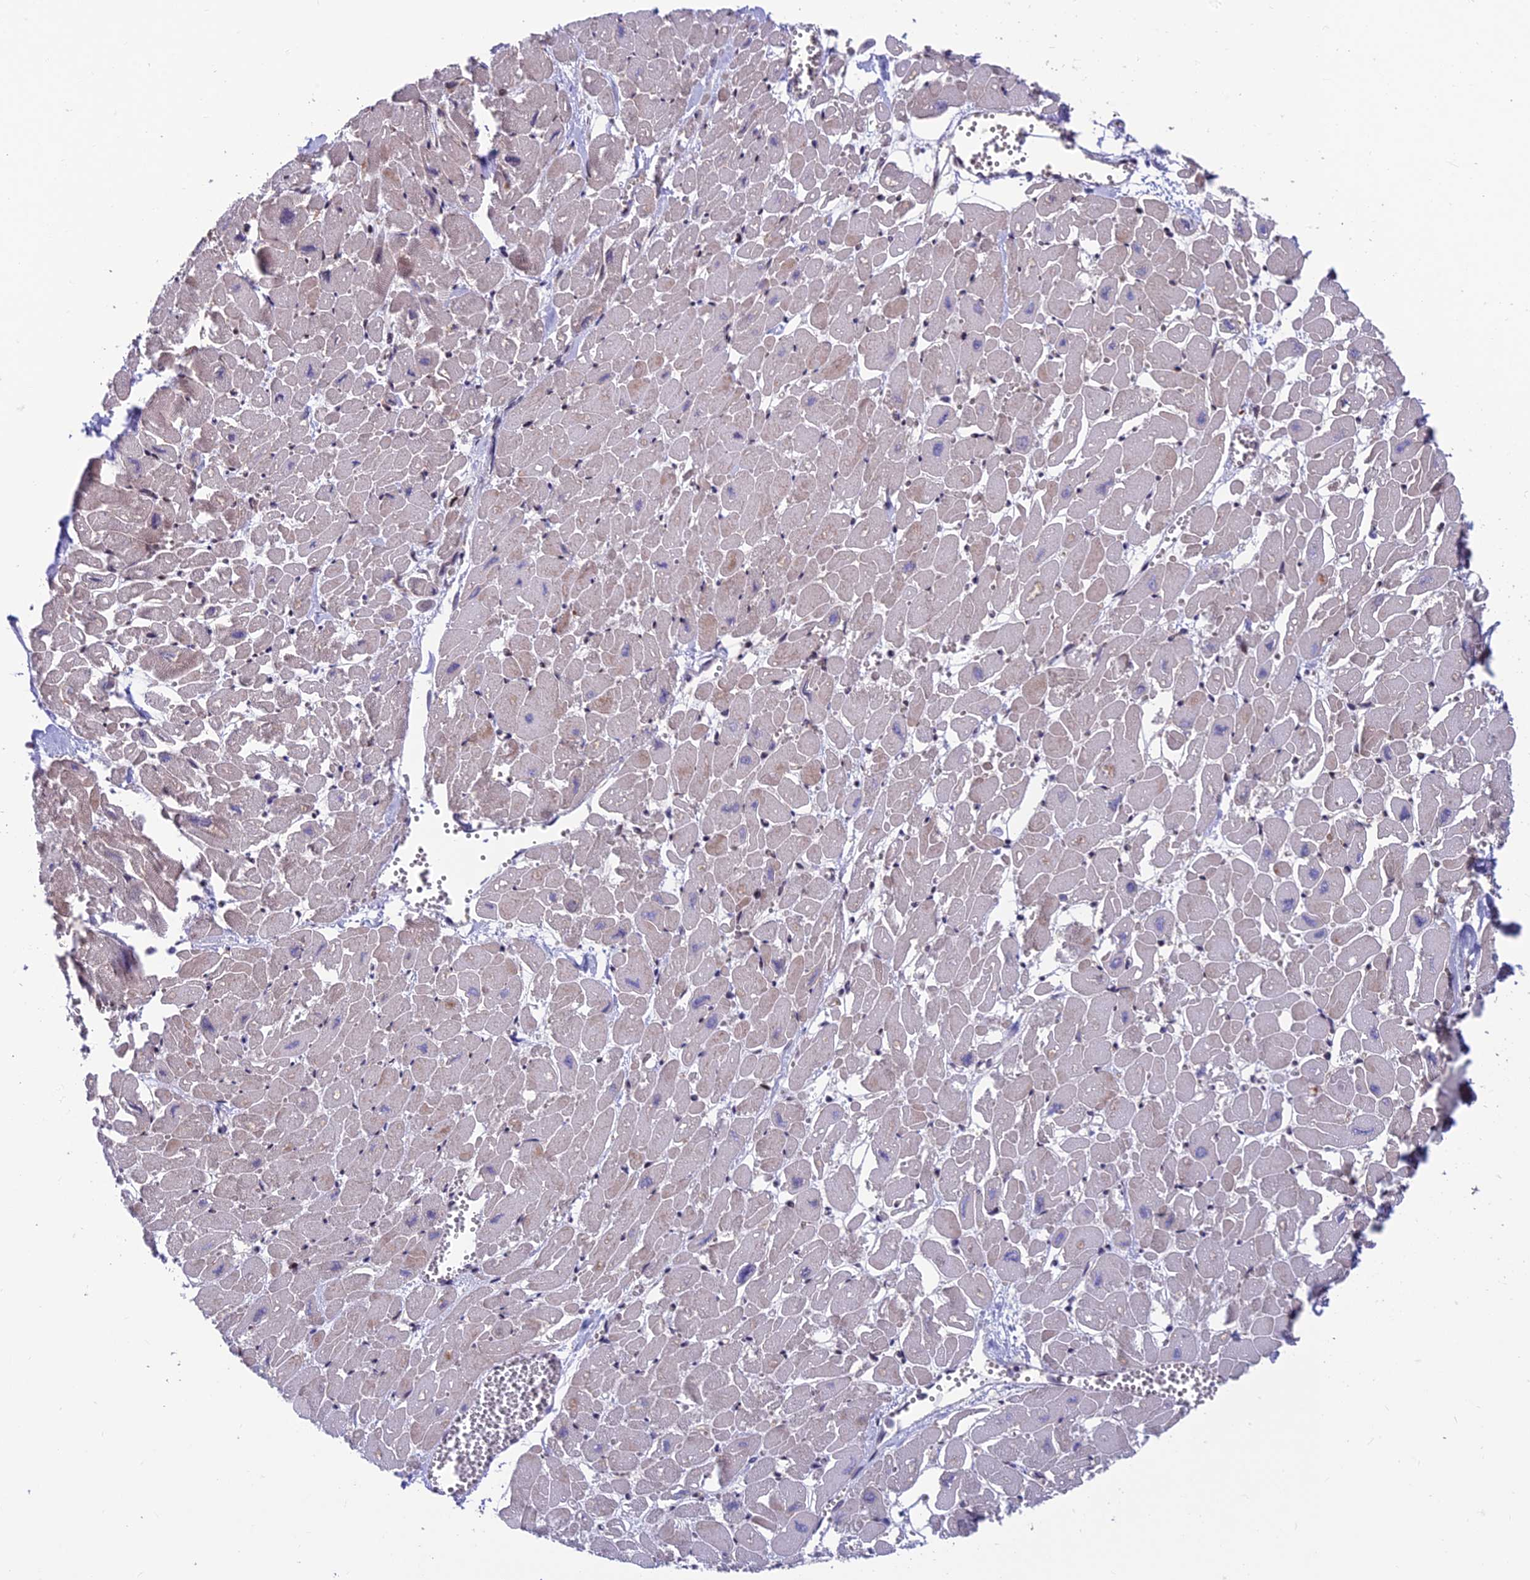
{"staining": {"intensity": "moderate", "quantity": "<25%", "location": "cytoplasmic/membranous,nuclear"}, "tissue": "heart muscle", "cell_type": "Cardiomyocytes", "image_type": "normal", "snomed": [{"axis": "morphology", "description": "Normal tissue, NOS"}, {"axis": "topography", "description": "Heart"}], "caption": "Unremarkable heart muscle was stained to show a protein in brown. There is low levels of moderate cytoplasmic/membranous,nuclear positivity in approximately <25% of cardiomyocytes.", "gene": "KIAA1191", "patient": {"sex": "male", "age": 54}}